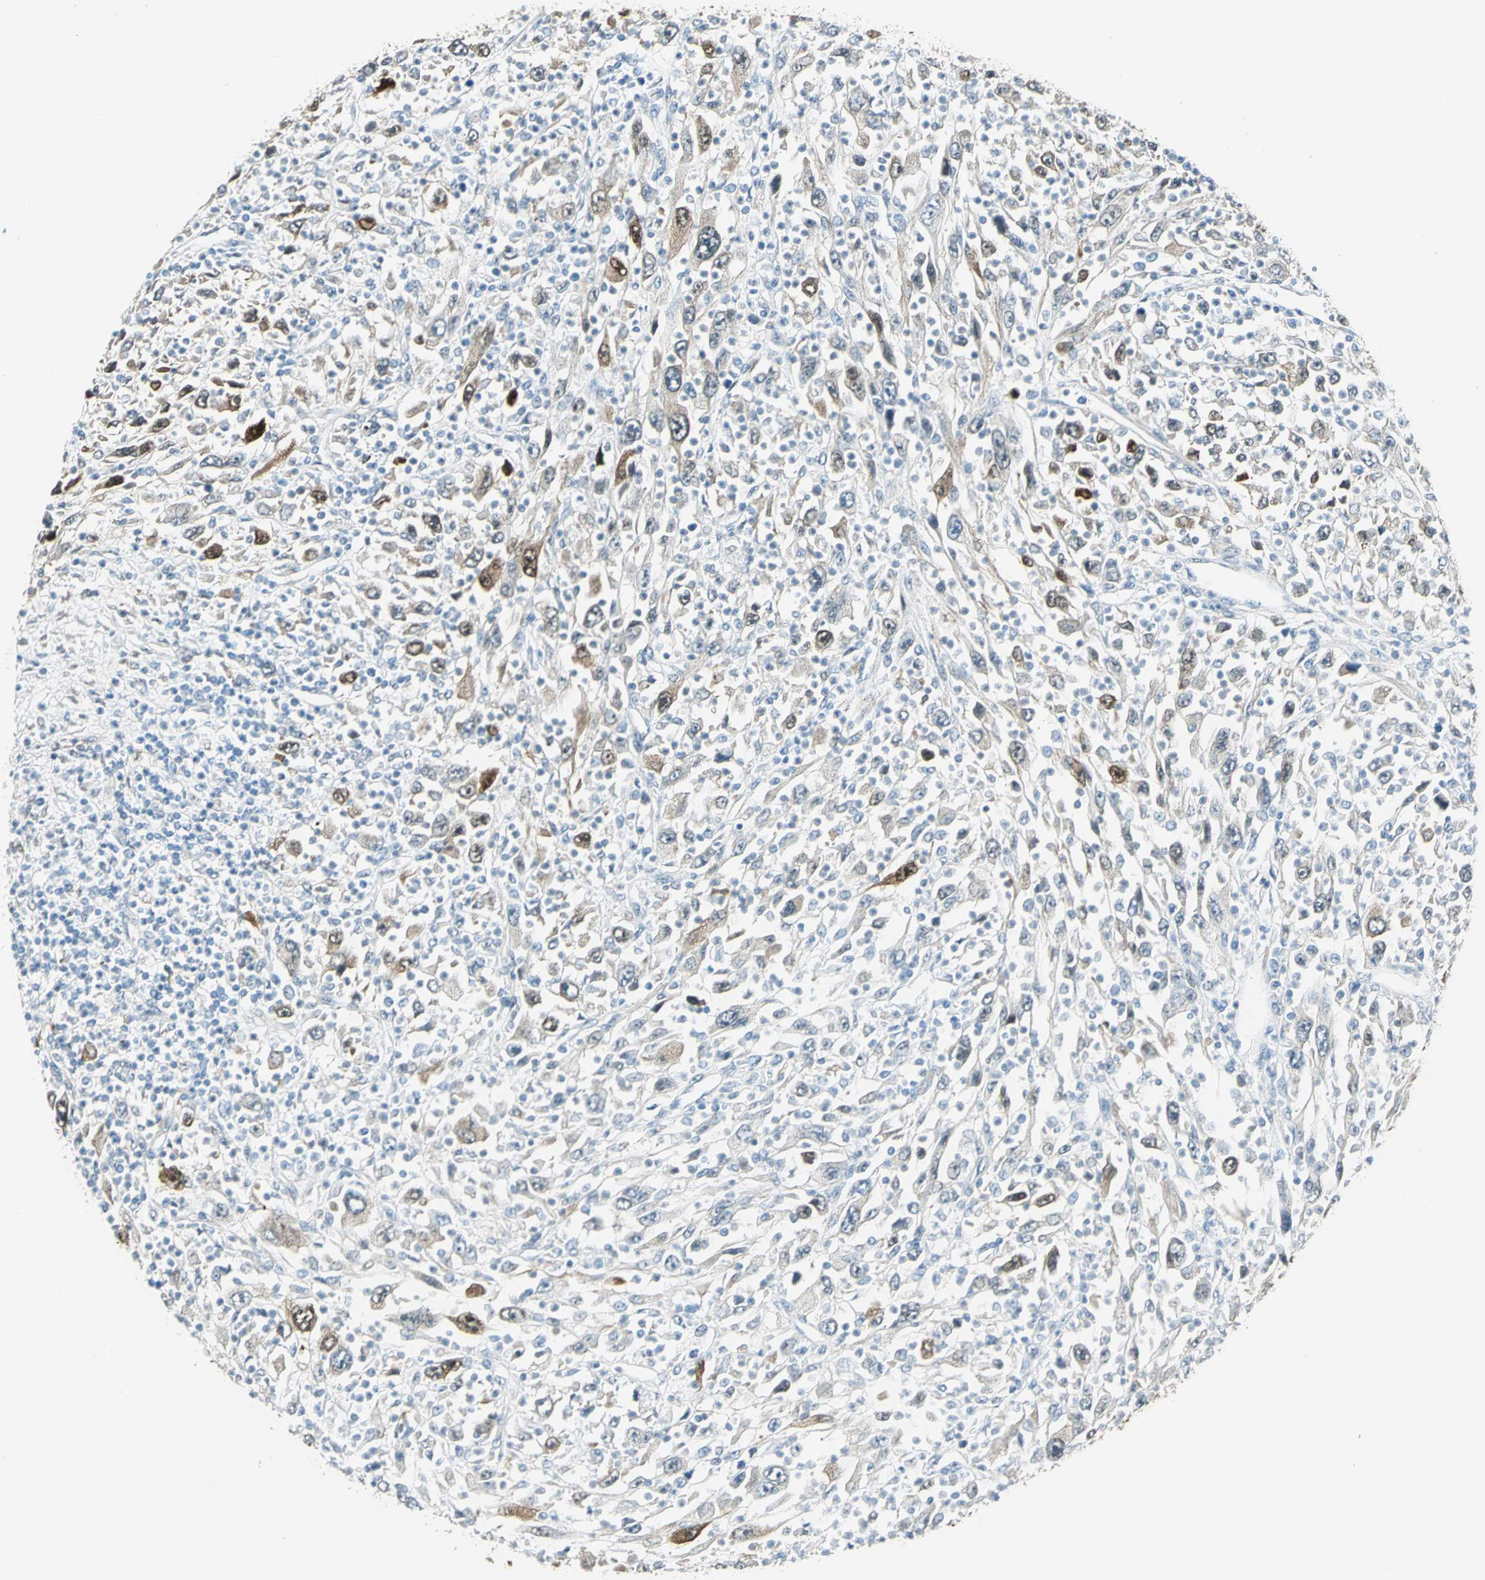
{"staining": {"intensity": "moderate", "quantity": "25%-75%", "location": "cytoplasmic/membranous"}, "tissue": "melanoma", "cell_type": "Tumor cells", "image_type": "cancer", "snomed": [{"axis": "morphology", "description": "Malignant melanoma, Metastatic site"}, {"axis": "topography", "description": "Skin"}], "caption": "High-magnification brightfield microscopy of malignant melanoma (metastatic site) stained with DAB (brown) and counterstained with hematoxylin (blue). tumor cells exhibit moderate cytoplasmic/membranous expression is identified in about25%-75% of cells.", "gene": "HSPB1", "patient": {"sex": "female", "age": 56}}